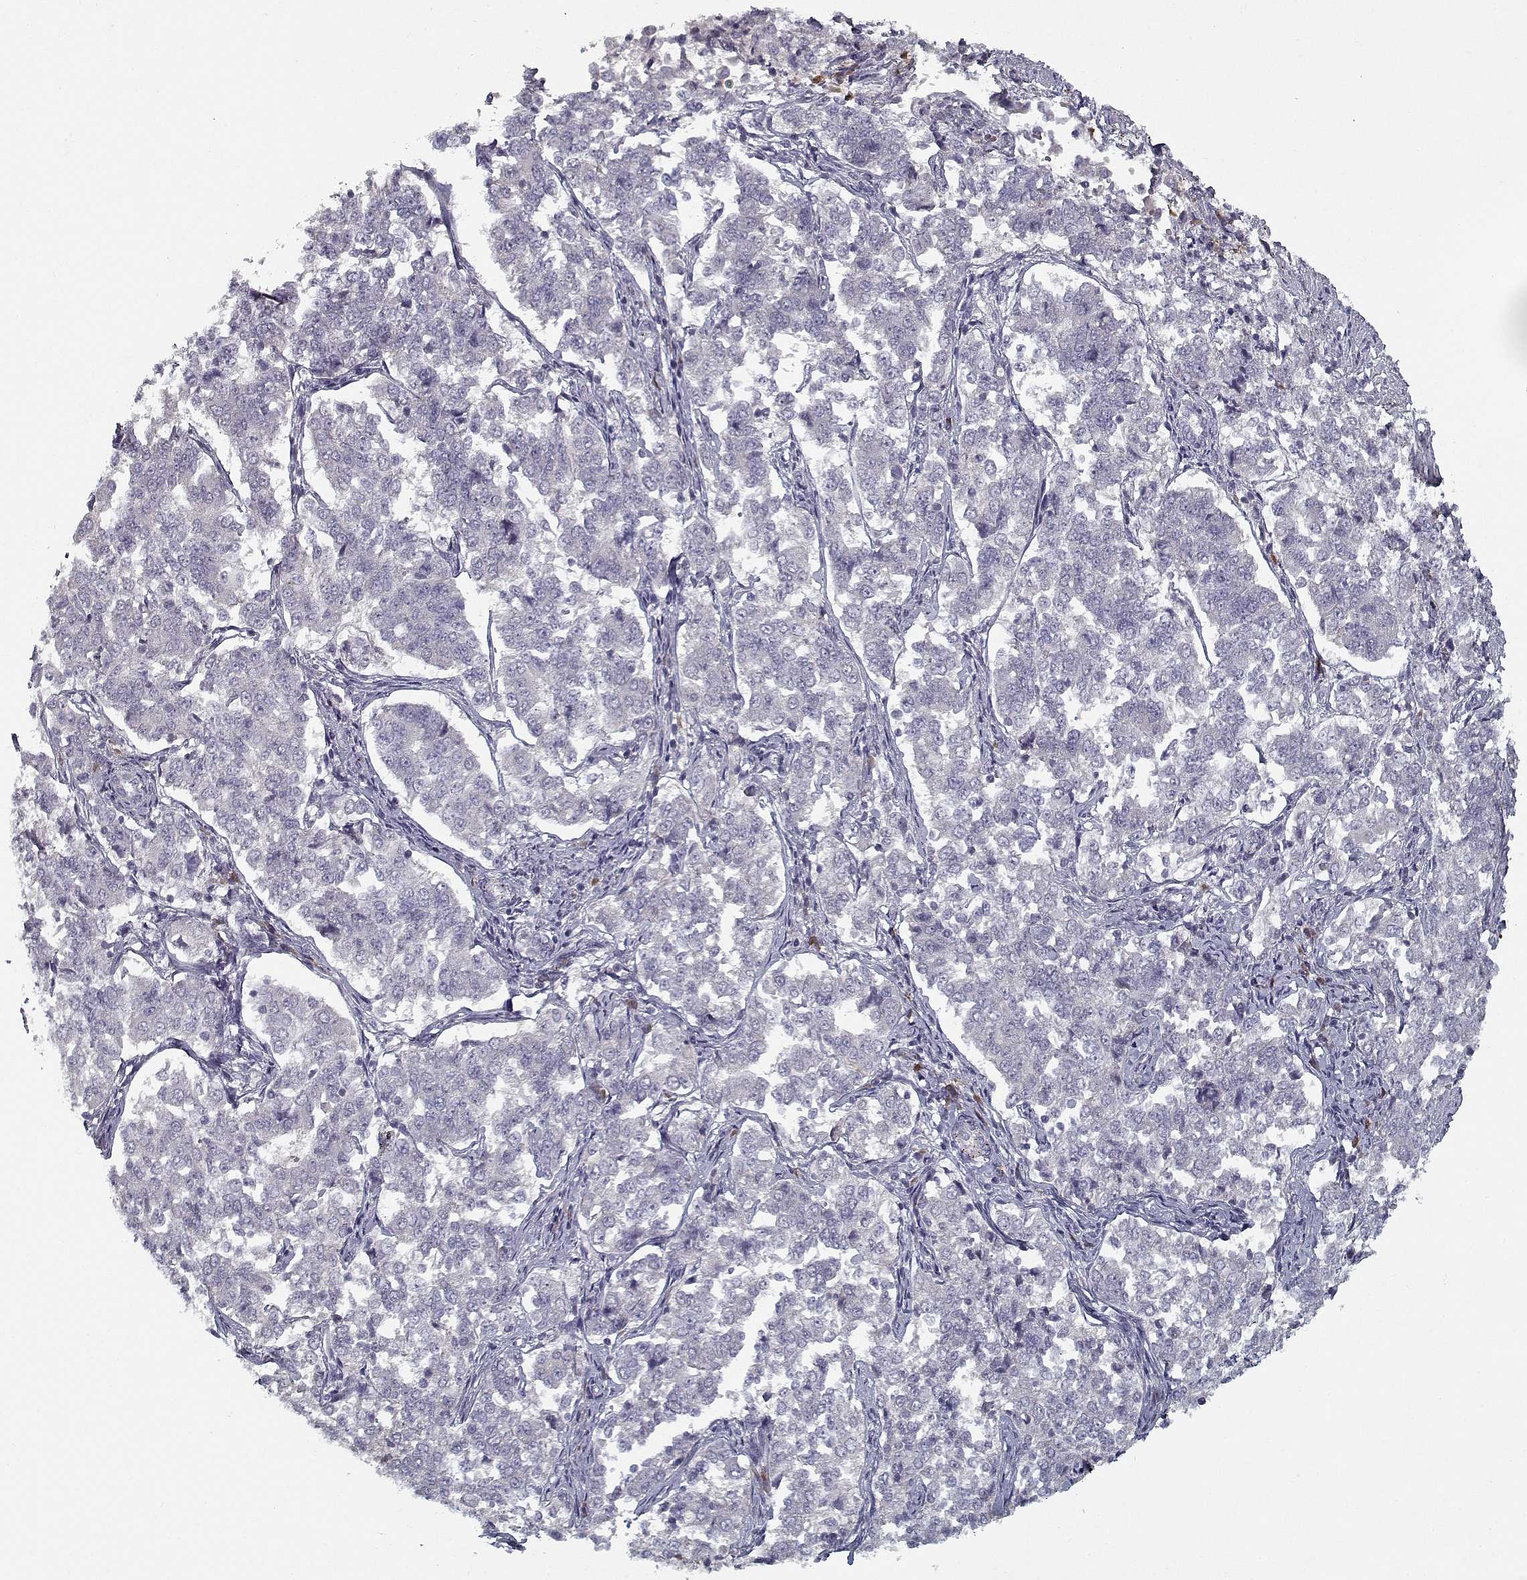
{"staining": {"intensity": "negative", "quantity": "none", "location": "none"}, "tissue": "endometrial cancer", "cell_type": "Tumor cells", "image_type": "cancer", "snomed": [{"axis": "morphology", "description": "Adenocarcinoma, NOS"}, {"axis": "topography", "description": "Endometrium"}], "caption": "The photomicrograph displays no staining of tumor cells in endometrial cancer.", "gene": "UNC13D", "patient": {"sex": "female", "age": 43}}